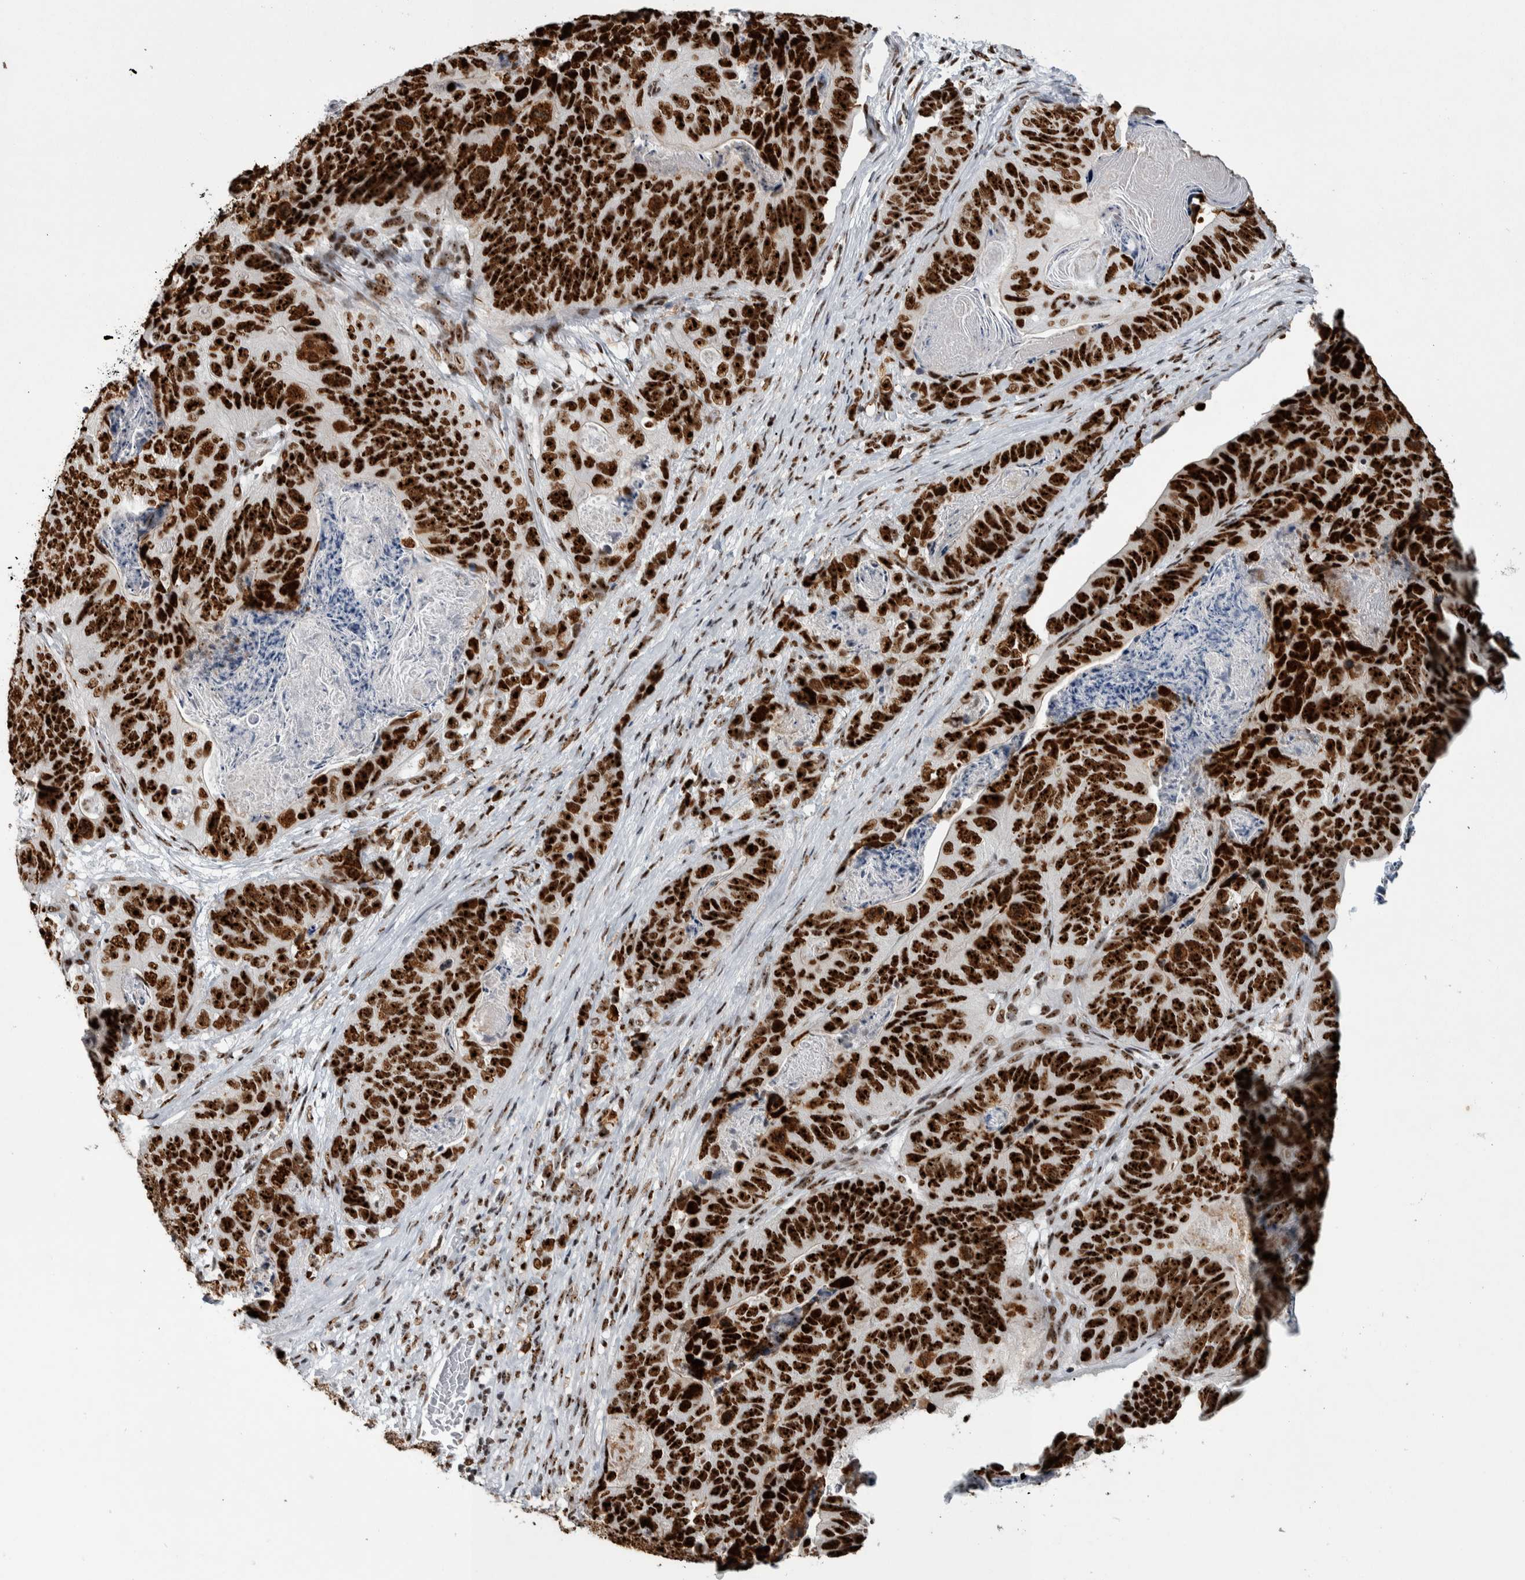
{"staining": {"intensity": "strong", "quantity": ">75%", "location": "nuclear"}, "tissue": "stomach cancer", "cell_type": "Tumor cells", "image_type": "cancer", "snomed": [{"axis": "morphology", "description": "Normal tissue, NOS"}, {"axis": "morphology", "description": "Adenocarcinoma, NOS"}, {"axis": "topography", "description": "Stomach"}], "caption": "Immunohistochemistry histopathology image of neoplastic tissue: adenocarcinoma (stomach) stained using immunohistochemistry exhibits high levels of strong protein expression localized specifically in the nuclear of tumor cells, appearing as a nuclear brown color.", "gene": "NCL", "patient": {"sex": "female", "age": 89}}